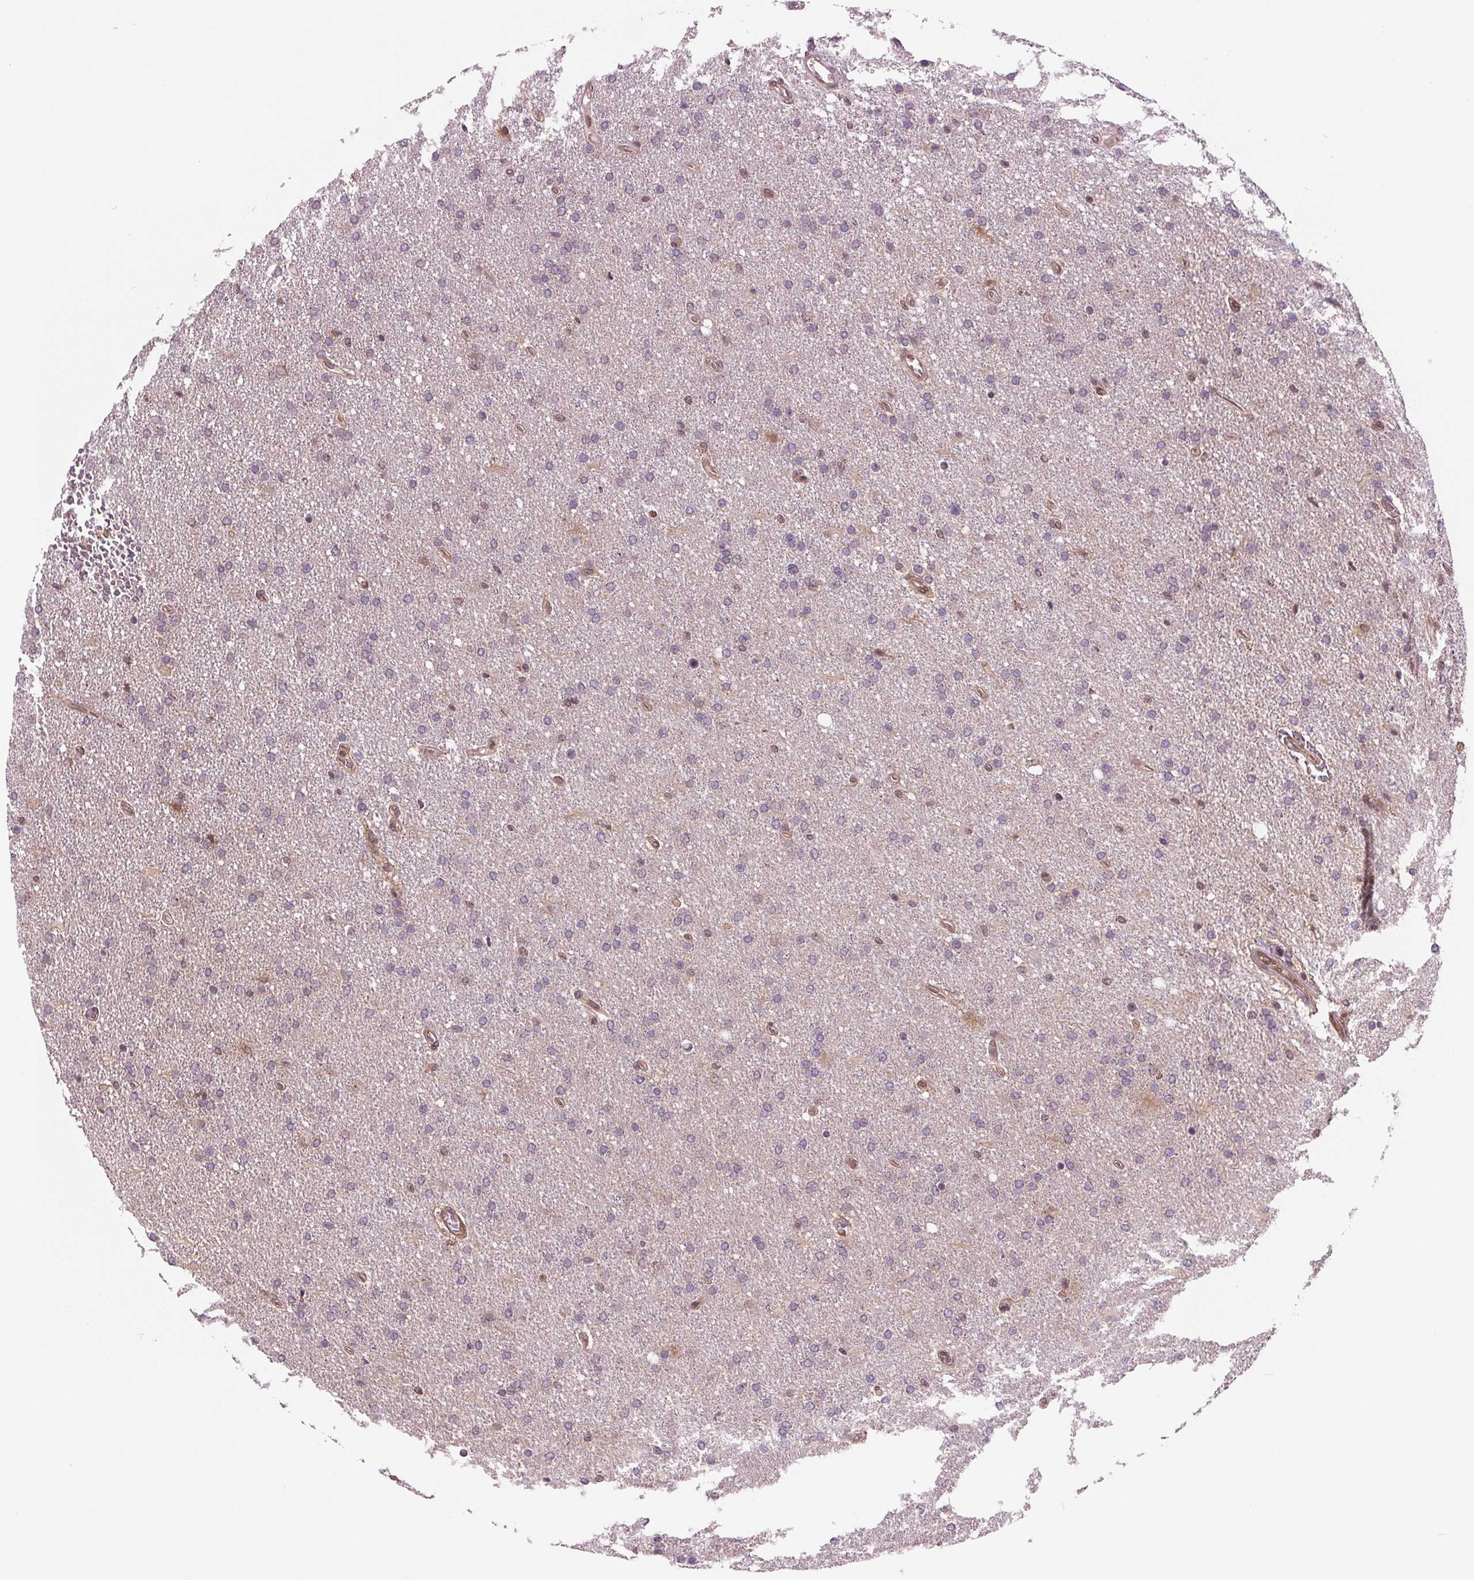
{"staining": {"intensity": "negative", "quantity": "none", "location": "none"}, "tissue": "glioma", "cell_type": "Tumor cells", "image_type": "cancer", "snomed": [{"axis": "morphology", "description": "Glioma, malignant, High grade"}, {"axis": "topography", "description": "Cerebral cortex"}], "caption": "Tumor cells show no significant expression in glioma.", "gene": "STAT3", "patient": {"sex": "male", "age": 70}}